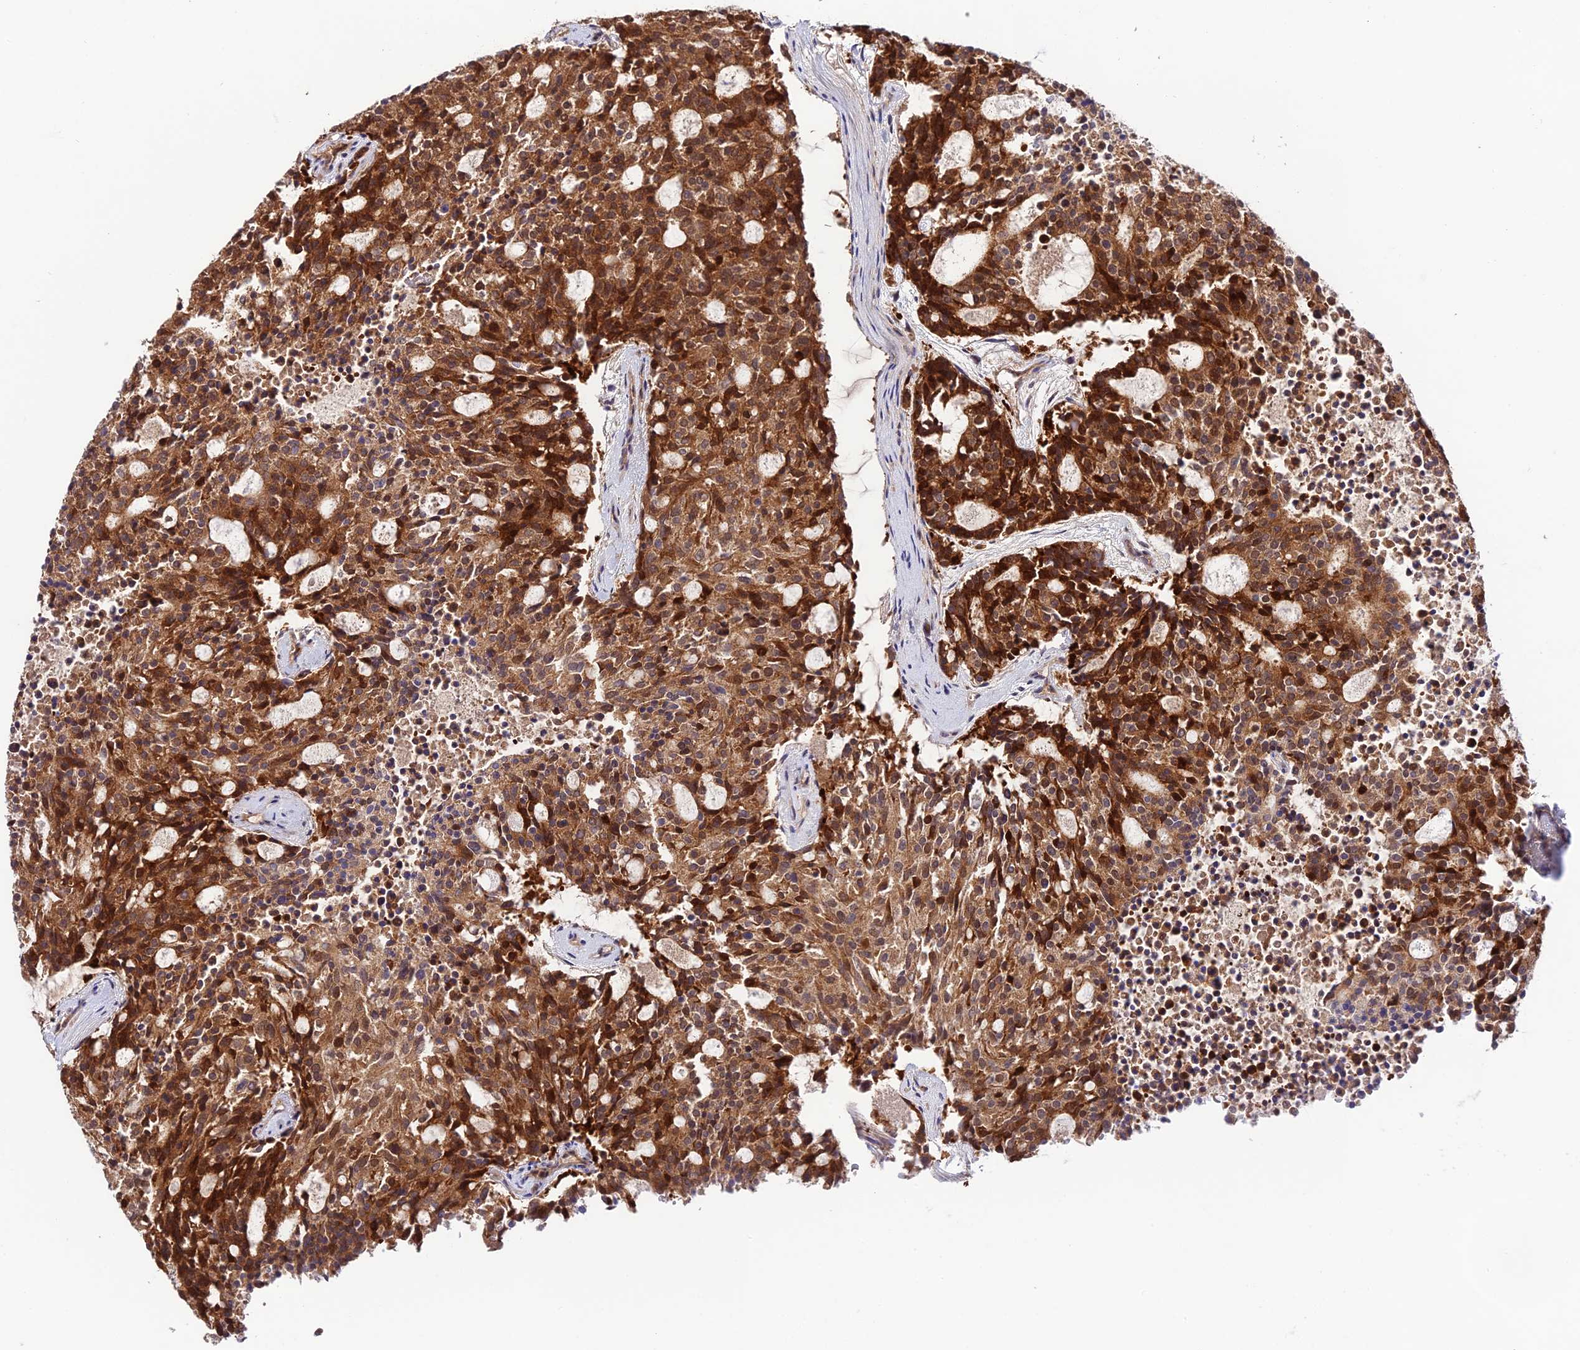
{"staining": {"intensity": "strong", "quantity": ">75%", "location": "cytoplasmic/membranous,nuclear"}, "tissue": "carcinoid", "cell_type": "Tumor cells", "image_type": "cancer", "snomed": [{"axis": "morphology", "description": "Carcinoid, malignant, NOS"}, {"axis": "topography", "description": "Pancreas"}], "caption": "About >75% of tumor cells in carcinoid display strong cytoplasmic/membranous and nuclear protein staining as visualized by brown immunohistochemical staining.", "gene": "TRIM40", "patient": {"sex": "female", "age": 54}}